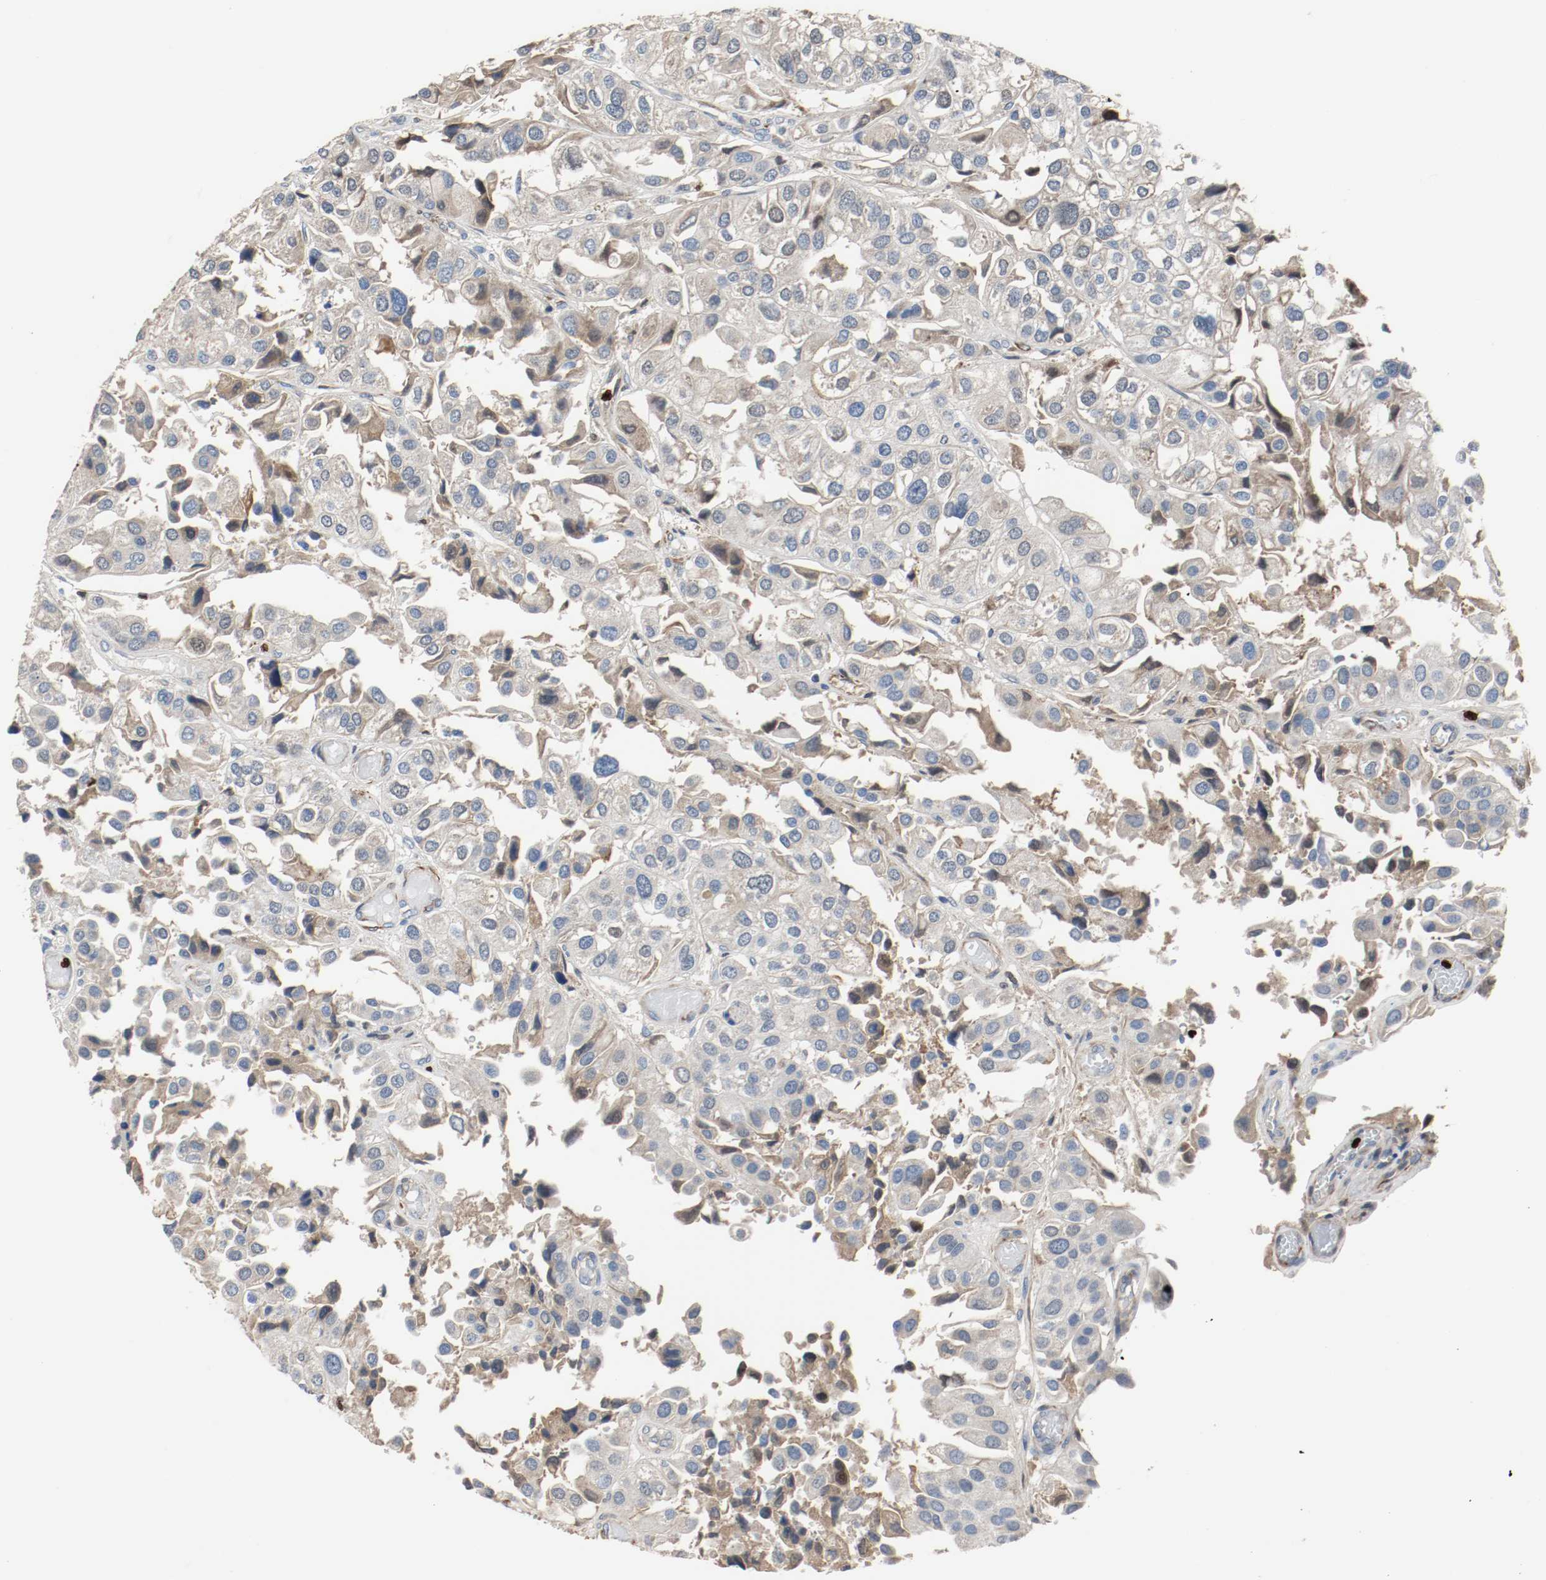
{"staining": {"intensity": "moderate", "quantity": "<25%", "location": "cytoplasmic/membranous"}, "tissue": "urothelial cancer", "cell_type": "Tumor cells", "image_type": "cancer", "snomed": [{"axis": "morphology", "description": "Urothelial carcinoma, High grade"}, {"axis": "topography", "description": "Urinary bladder"}], "caption": "A high-resolution photomicrograph shows immunohistochemistry staining of high-grade urothelial carcinoma, which shows moderate cytoplasmic/membranous positivity in approximately <25% of tumor cells.", "gene": "BLK", "patient": {"sex": "female", "age": 64}}